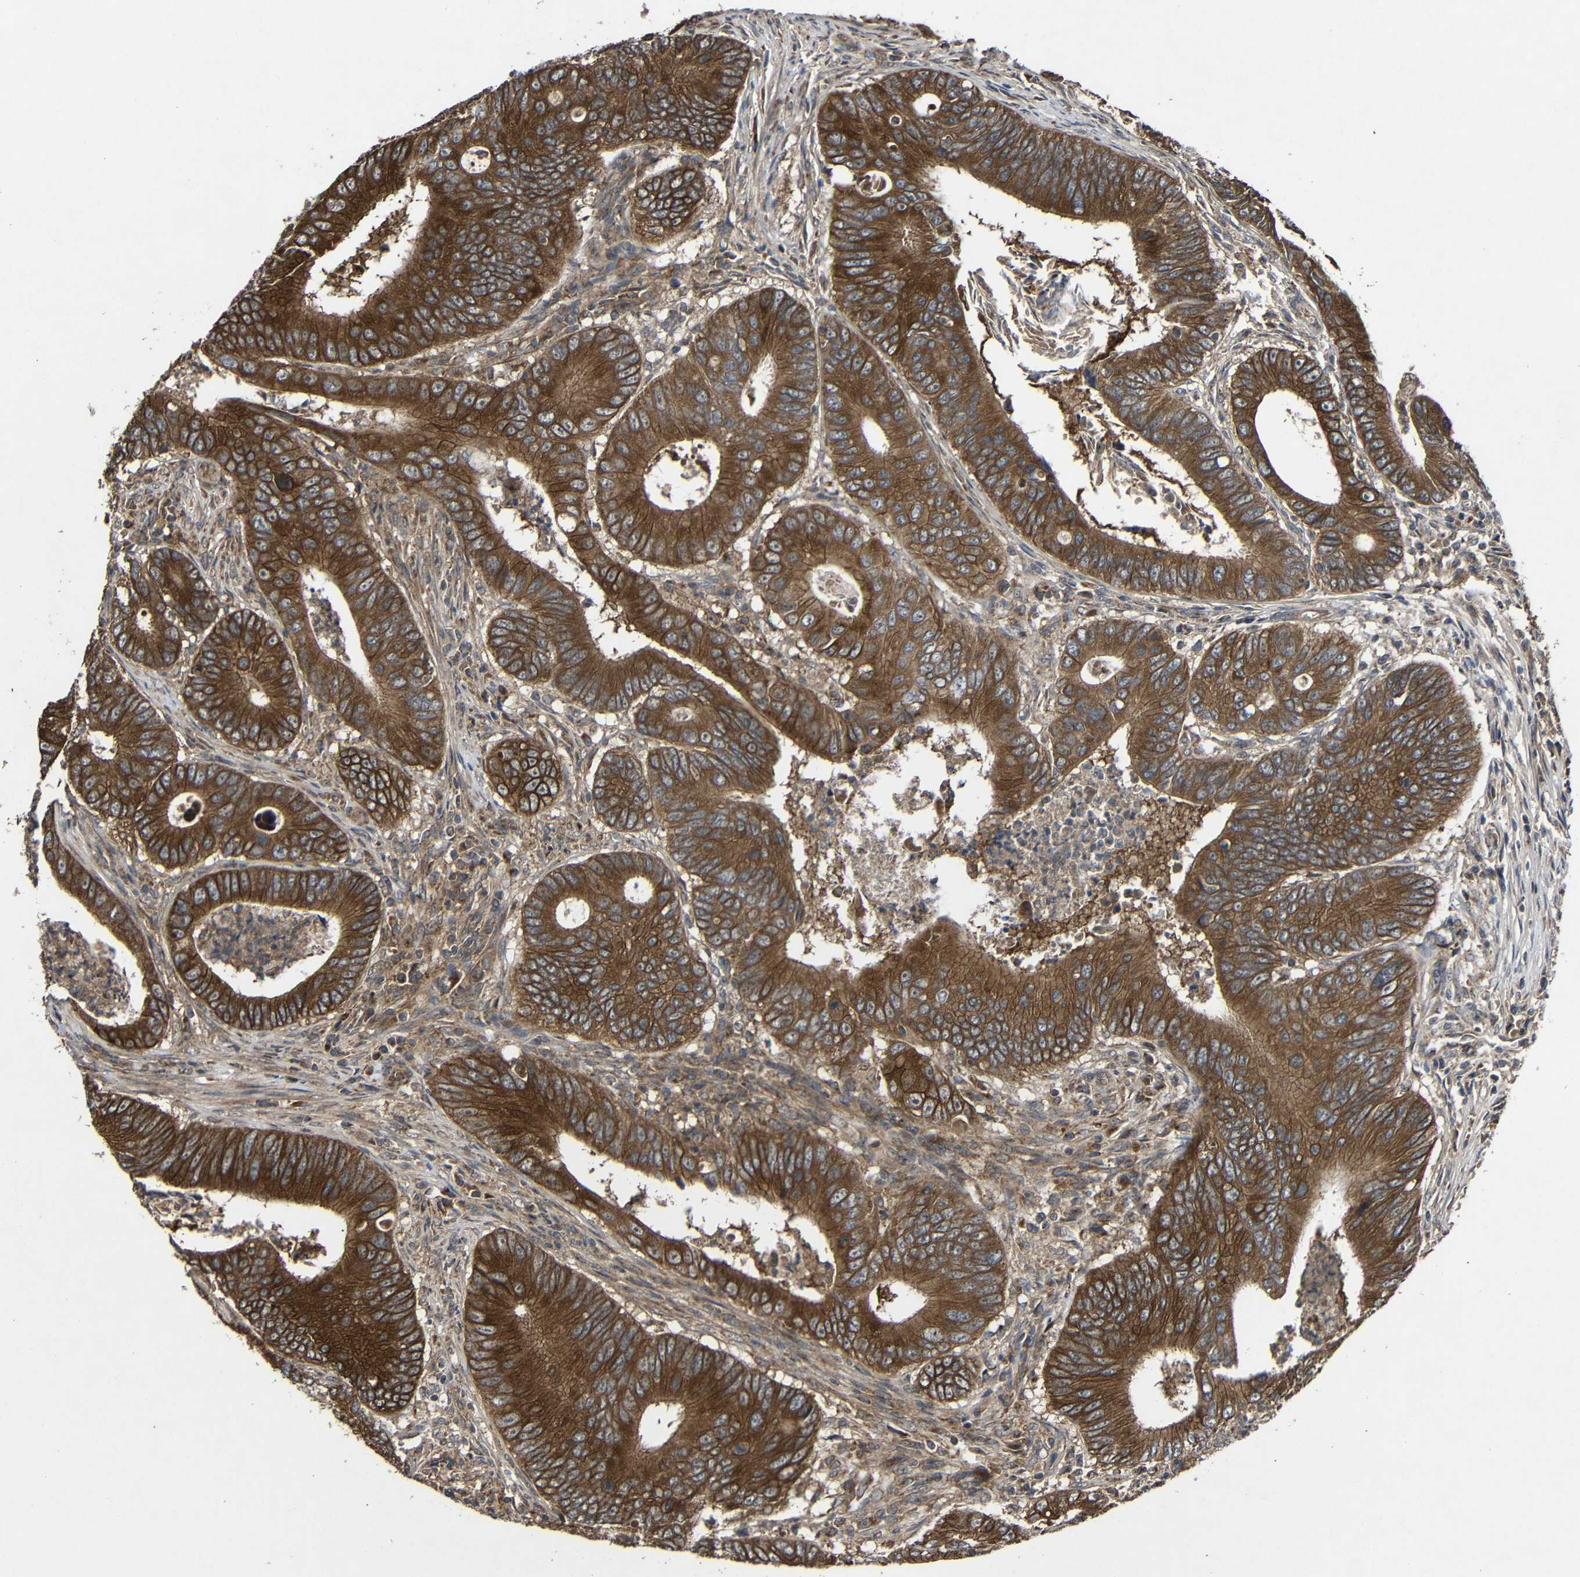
{"staining": {"intensity": "strong", "quantity": ">75%", "location": "cytoplasmic/membranous"}, "tissue": "colorectal cancer", "cell_type": "Tumor cells", "image_type": "cancer", "snomed": [{"axis": "morphology", "description": "Inflammation, NOS"}, {"axis": "morphology", "description": "Adenocarcinoma, NOS"}, {"axis": "topography", "description": "Colon"}], "caption": "This histopathology image displays immunohistochemistry (IHC) staining of colorectal adenocarcinoma, with high strong cytoplasmic/membranous expression in approximately >75% of tumor cells.", "gene": "C1GALT1", "patient": {"sex": "male", "age": 72}}